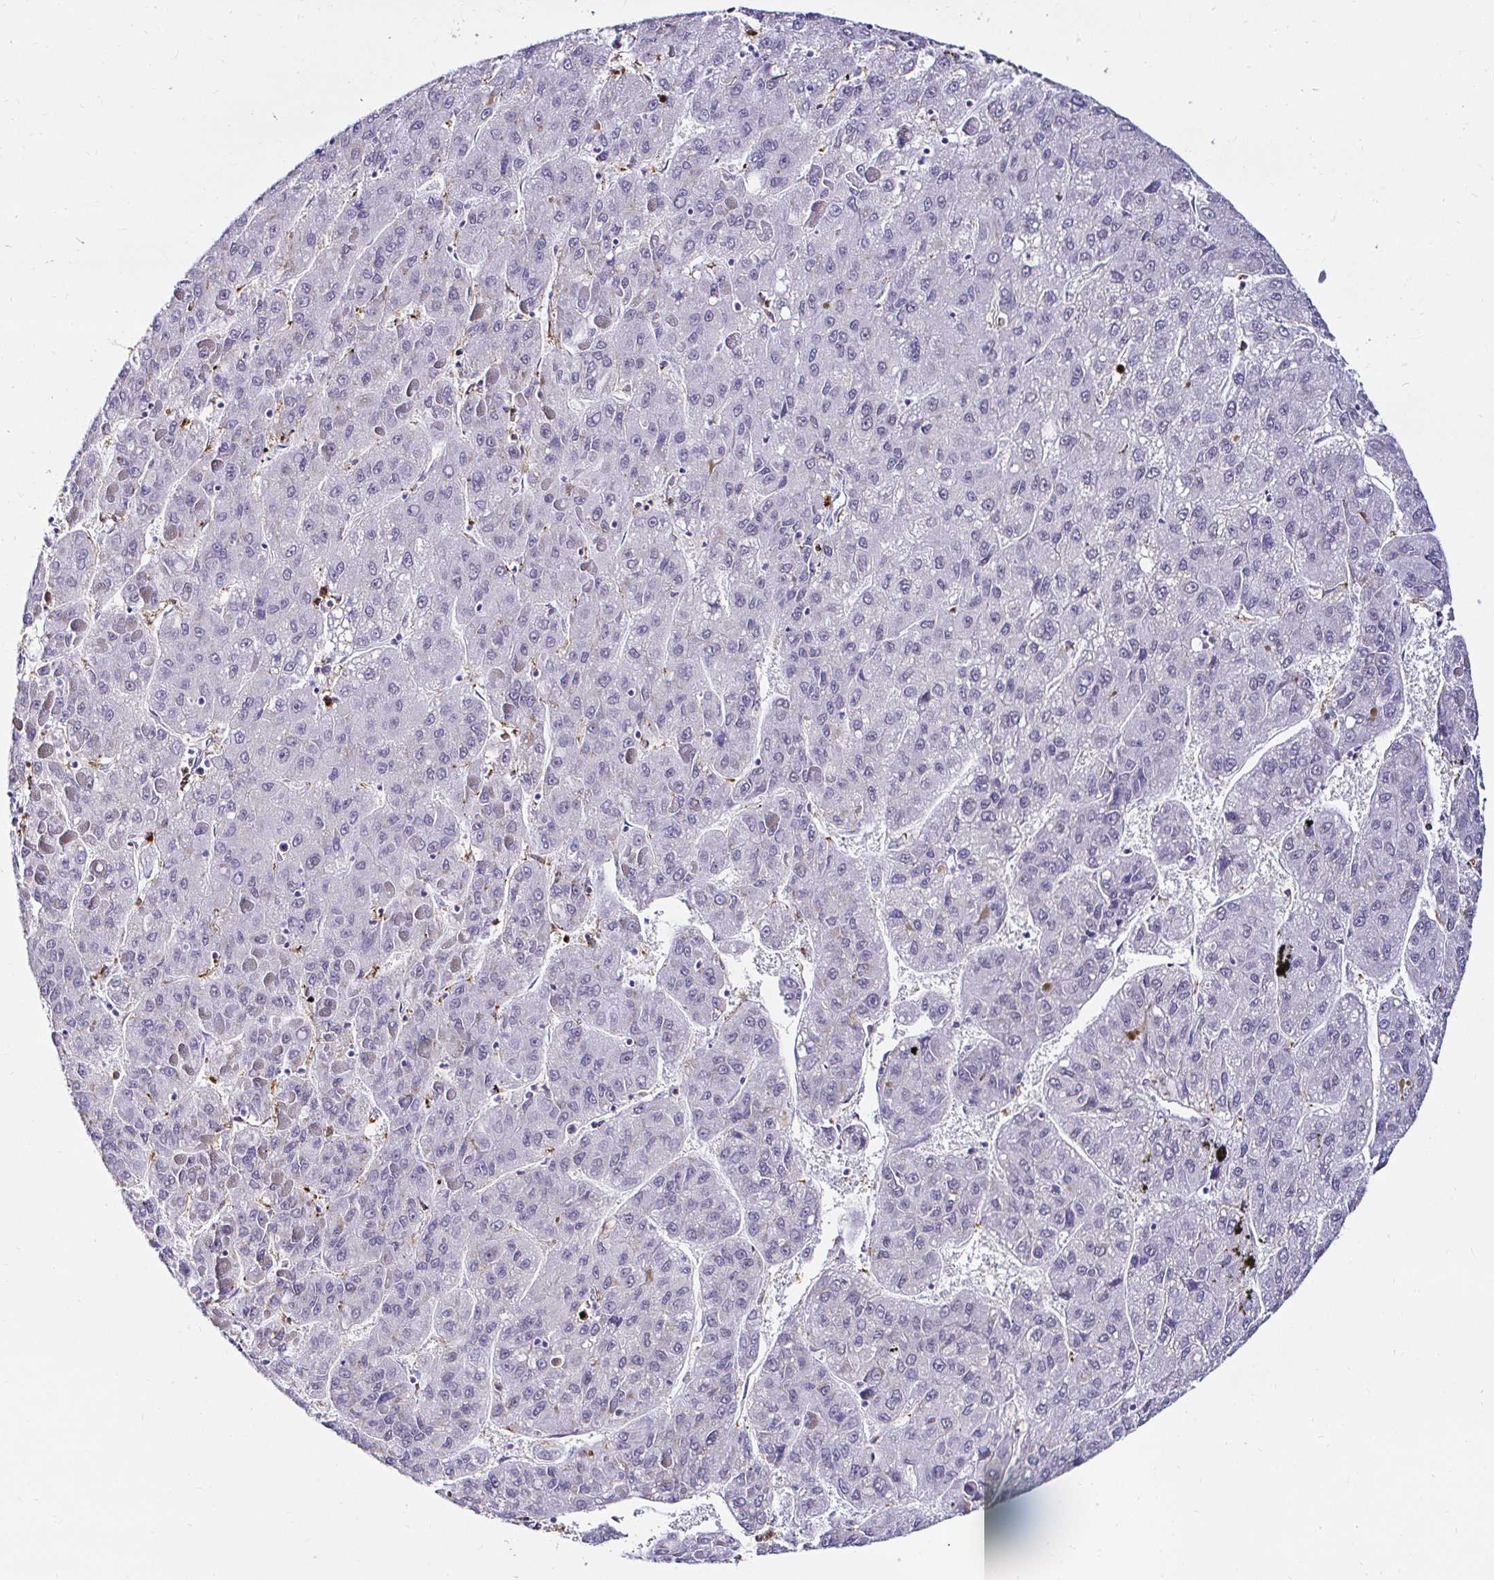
{"staining": {"intensity": "negative", "quantity": "none", "location": "none"}, "tissue": "liver cancer", "cell_type": "Tumor cells", "image_type": "cancer", "snomed": [{"axis": "morphology", "description": "Carcinoma, Hepatocellular, NOS"}, {"axis": "topography", "description": "Liver"}], "caption": "The image reveals no staining of tumor cells in liver cancer.", "gene": "CYBB", "patient": {"sex": "female", "age": 82}}